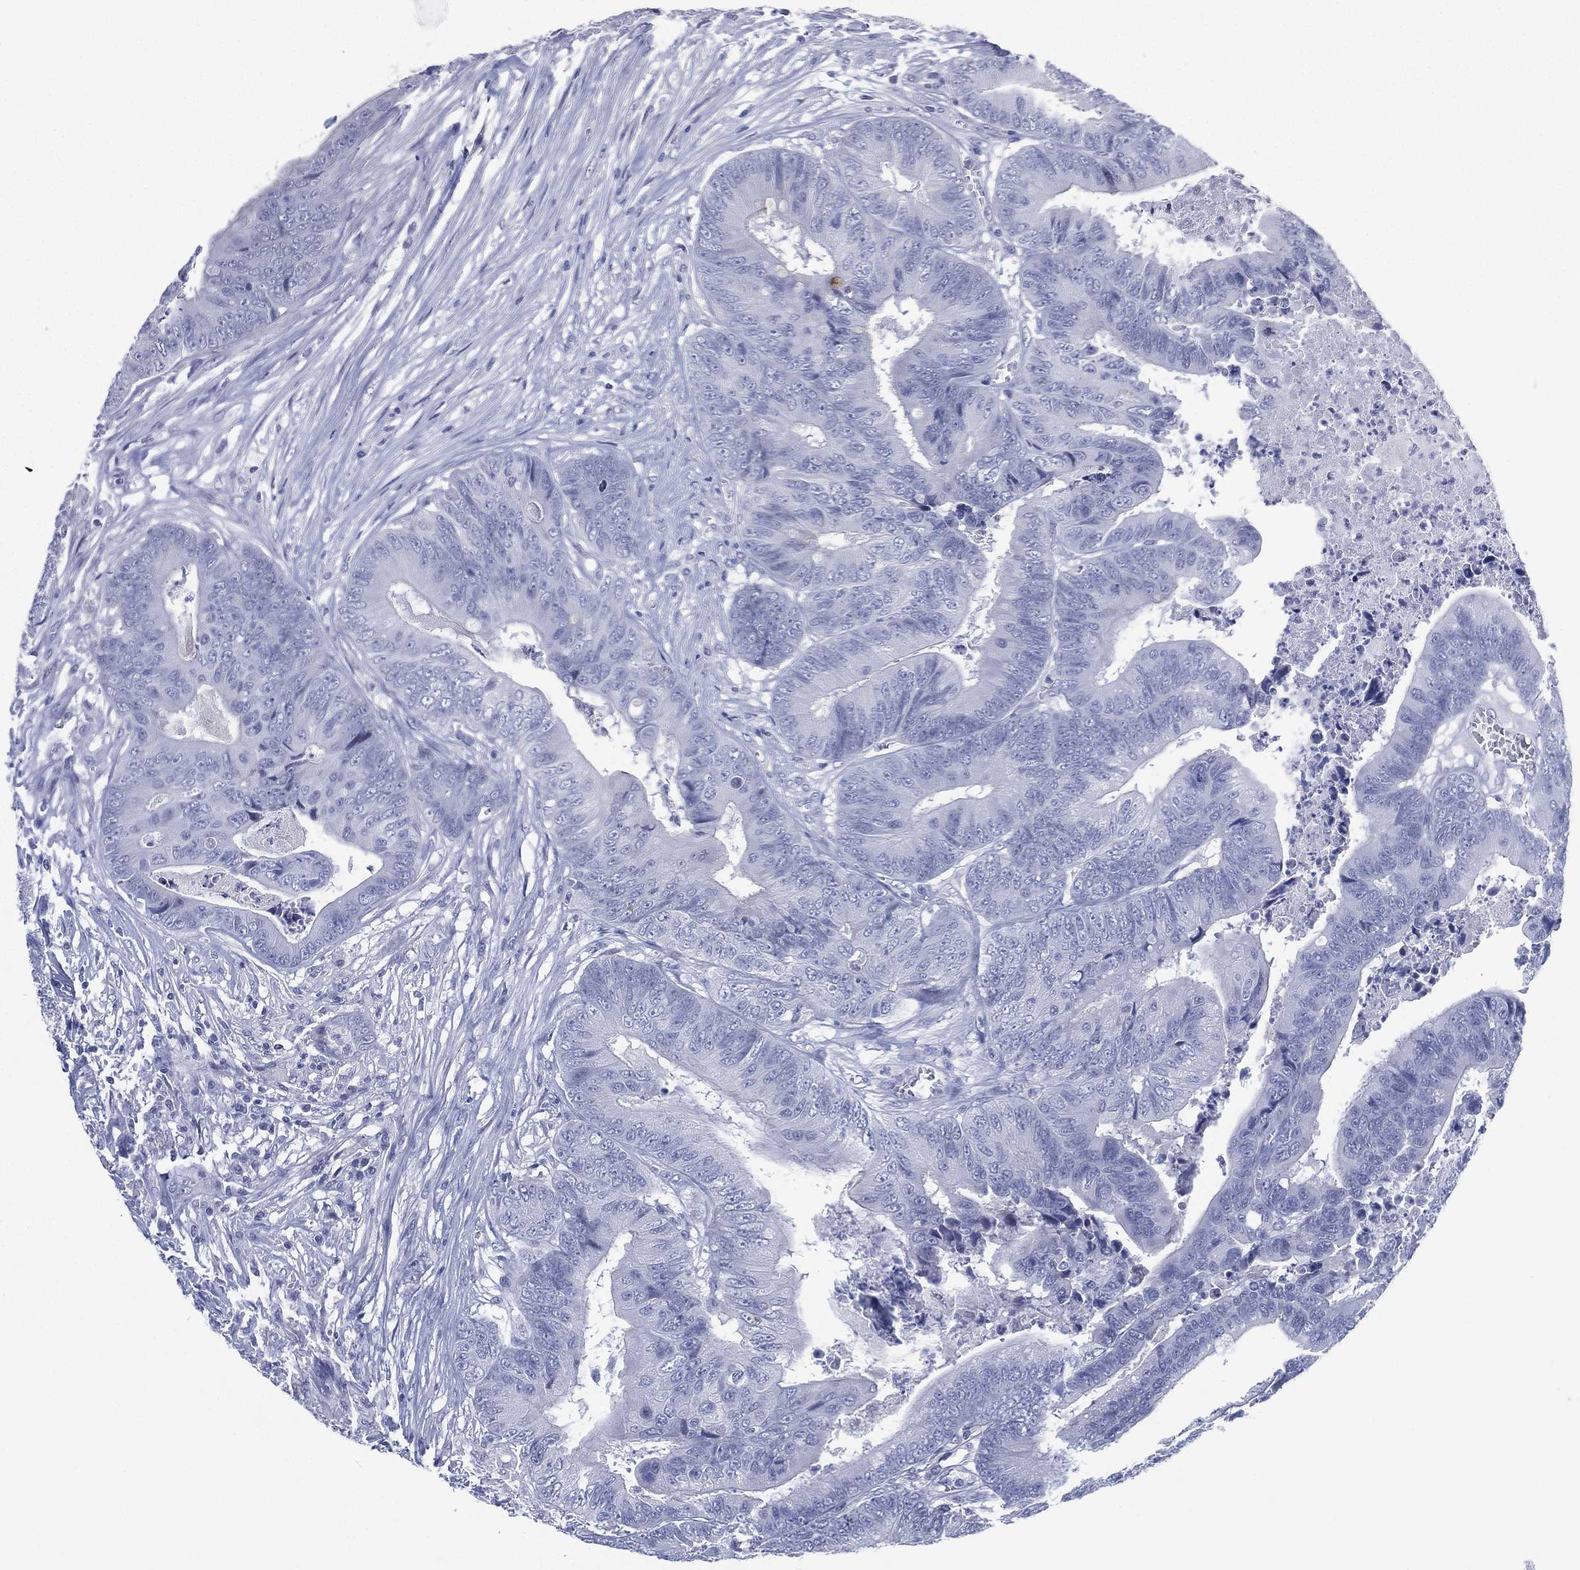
{"staining": {"intensity": "negative", "quantity": "none", "location": "none"}, "tissue": "colorectal cancer", "cell_type": "Tumor cells", "image_type": "cancer", "snomed": [{"axis": "morphology", "description": "Adenocarcinoma, NOS"}, {"axis": "topography", "description": "Colon"}], "caption": "Tumor cells show no significant staining in adenocarcinoma (colorectal).", "gene": "TMEM247", "patient": {"sex": "male", "age": 84}}